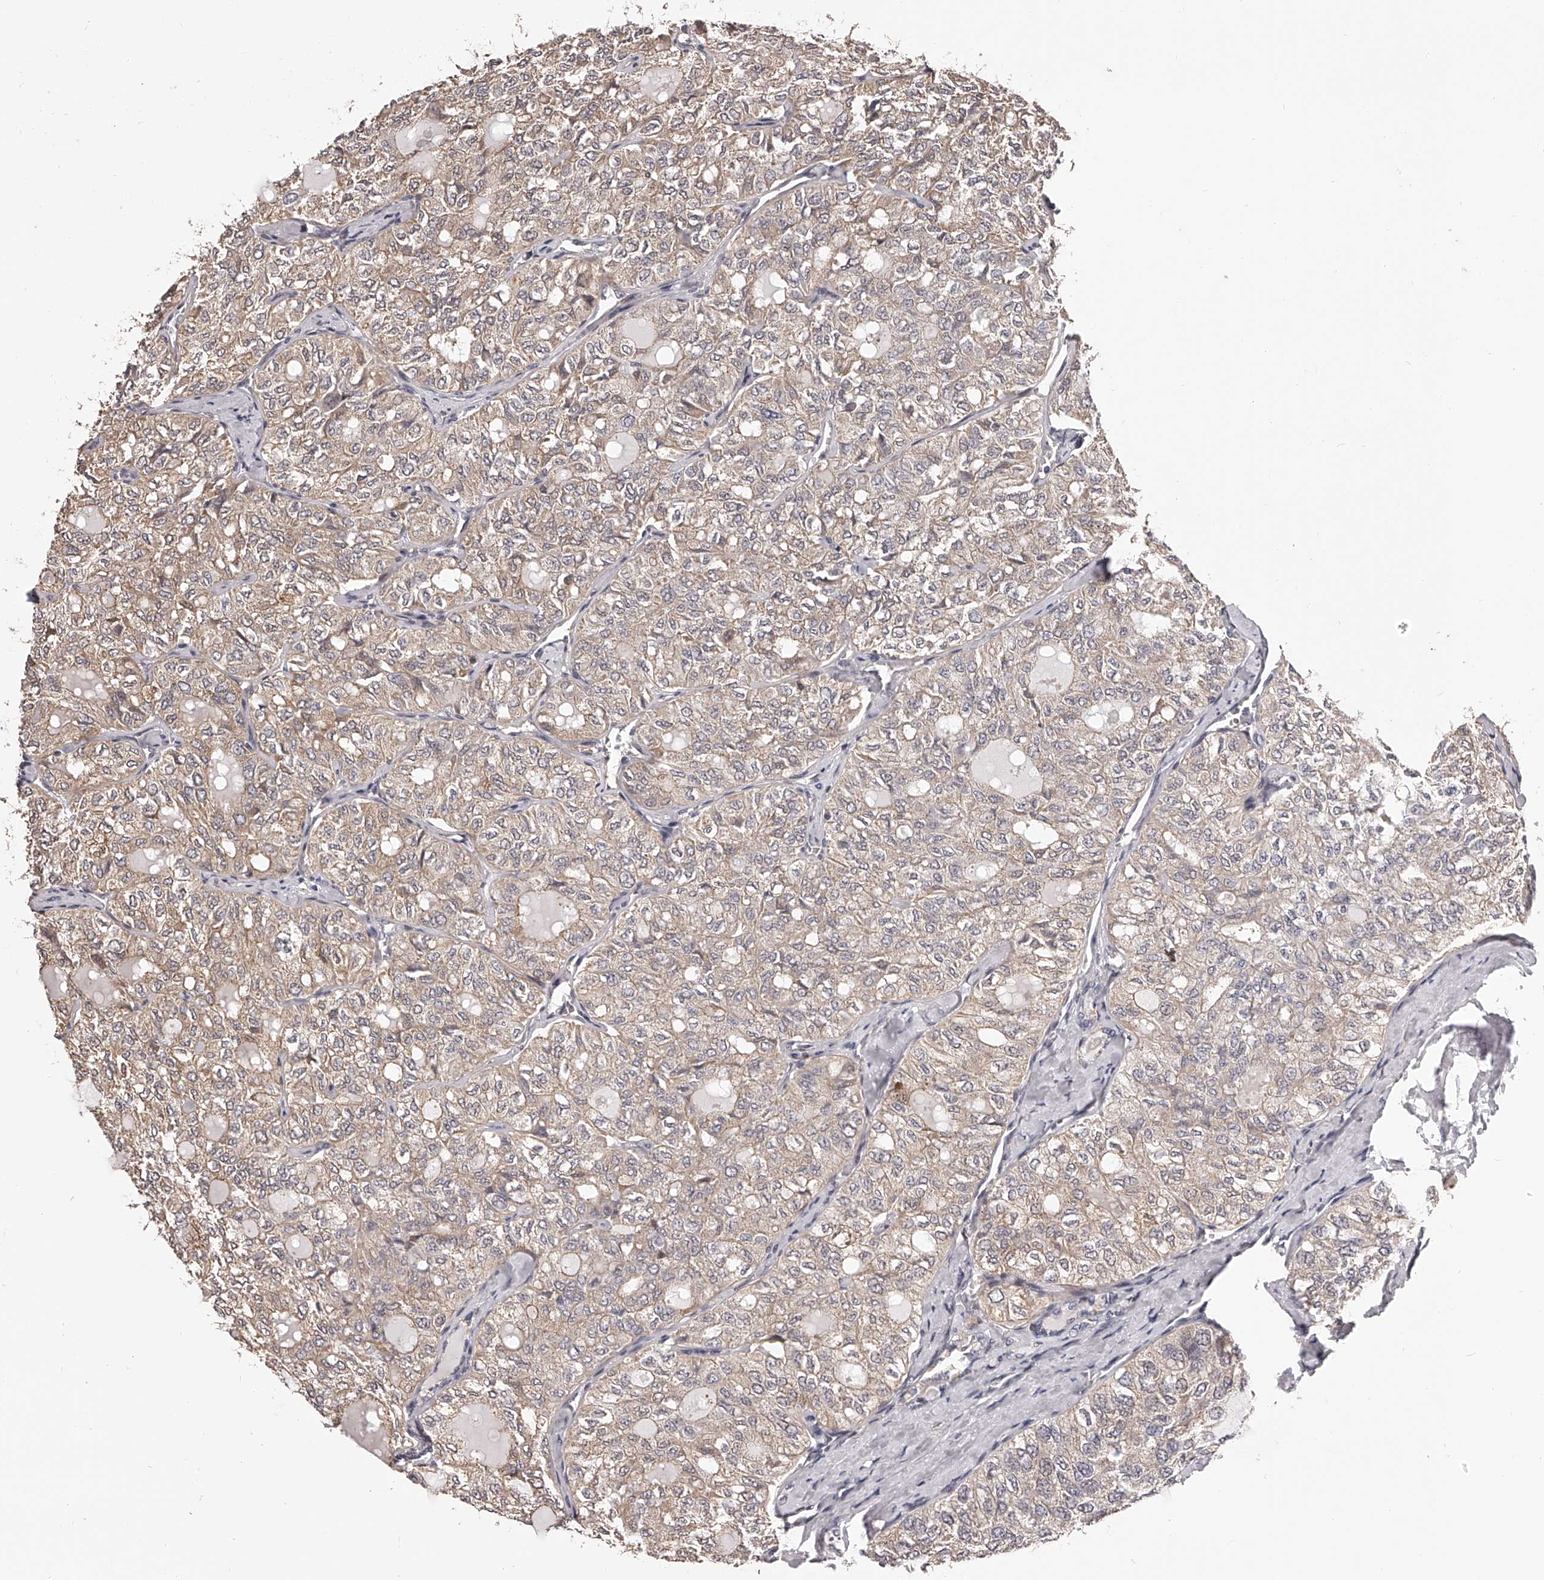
{"staining": {"intensity": "weak", "quantity": ">75%", "location": "cytoplasmic/membranous"}, "tissue": "thyroid cancer", "cell_type": "Tumor cells", "image_type": "cancer", "snomed": [{"axis": "morphology", "description": "Follicular adenoma carcinoma, NOS"}, {"axis": "topography", "description": "Thyroid gland"}], "caption": "The immunohistochemical stain labels weak cytoplasmic/membranous positivity in tumor cells of follicular adenoma carcinoma (thyroid) tissue.", "gene": "PFDN2", "patient": {"sex": "male", "age": 75}}